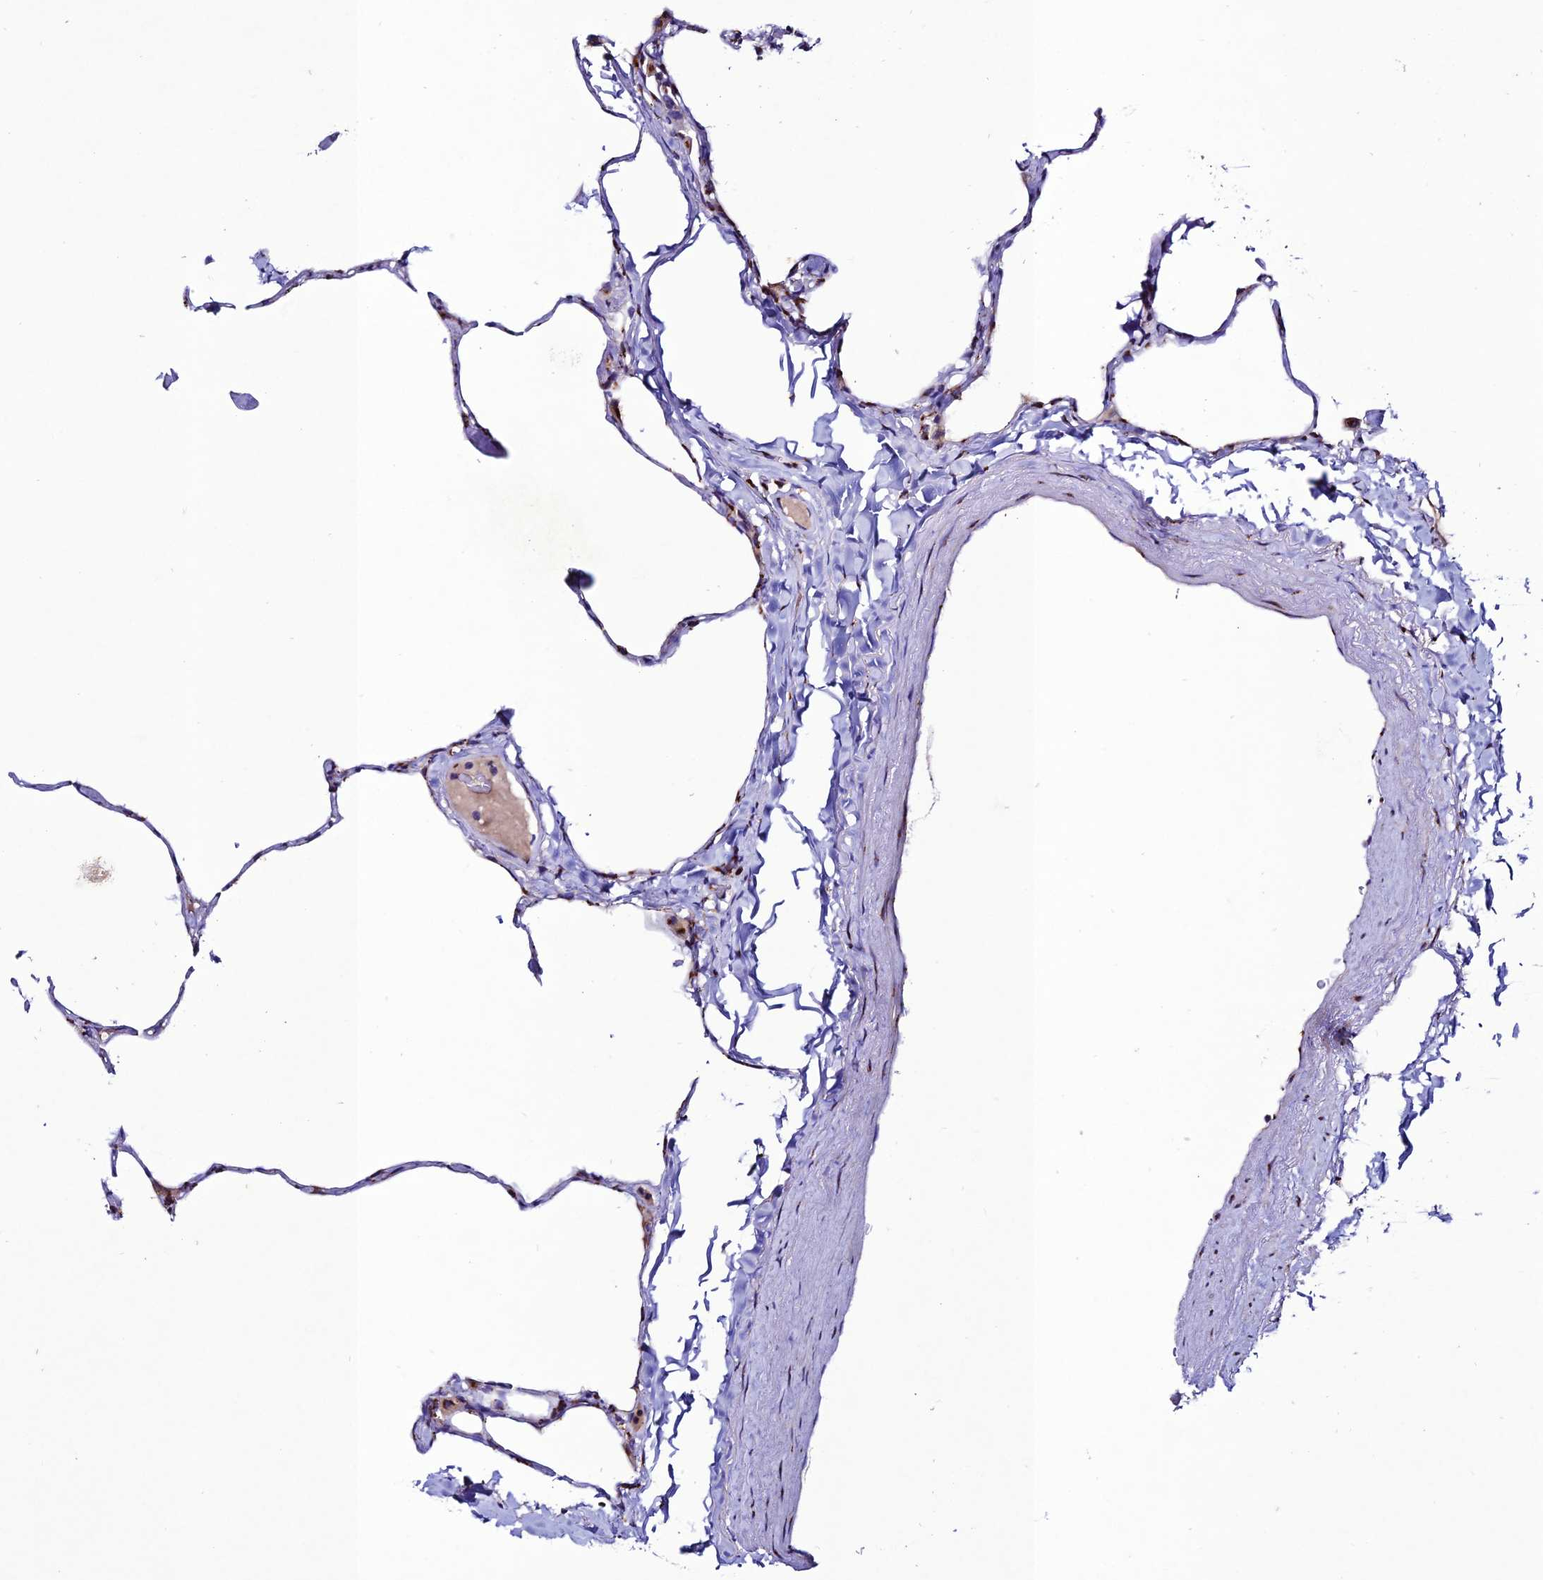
{"staining": {"intensity": "weak", "quantity": "25%-75%", "location": "cytoplasmic/membranous"}, "tissue": "lung", "cell_type": "Alveolar cells", "image_type": "normal", "snomed": [{"axis": "morphology", "description": "Normal tissue, NOS"}, {"axis": "topography", "description": "Lung"}], "caption": "Lung was stained to show a protein in brown. There is low levels of weak cytoplasmic/membranous expression in about 25%-75% of alveolar cells. (brown staining indicates protein expression, while blue staining denotes nuclei).", "gene": "OR51Q1", "patient": {"sex": "male", "age": 65}}